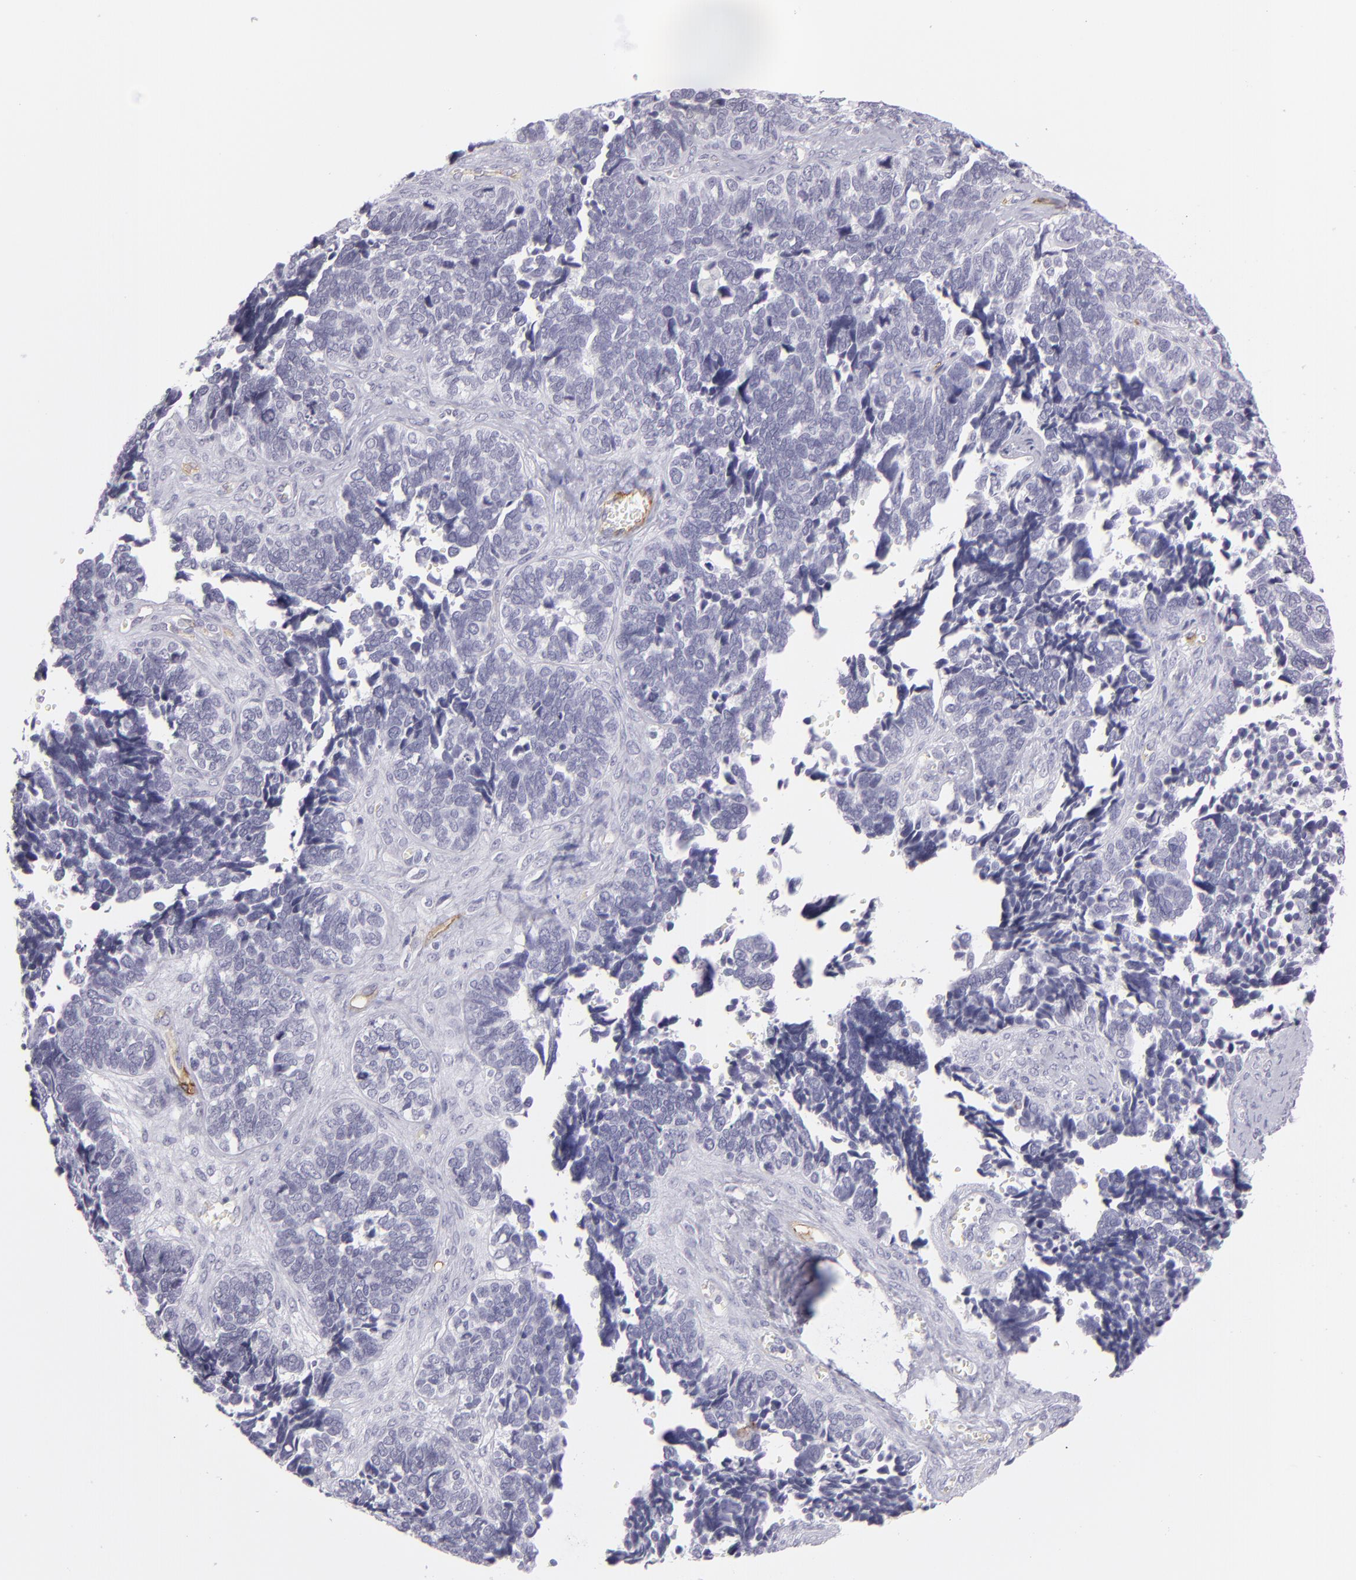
{"staining": {"intensity": "negative", "quantity": "none", "location": "none"}, "tissue": "ovarian cancer", "cell_type": "Tumor cells", "image_type": "cancer", "snomed": [{"axis": "morphology", "description": "Cystadenocarcinoma, serous, NOS"}, {"axis": "topography", "description": "Ovary"}], "caption": "This histopathology image is of ovarian cancer (serous cystadenocarcinoma) stained with immunohistochemistry to label a protein in brown with the nuclei are counter-stained blue. There is no staining in tumor cells. (DAB immunohistochemistry (IHC) with hematoxylin counter stain).", "gene": "THBD", "patient": {"sex": "female", "age": 77}}